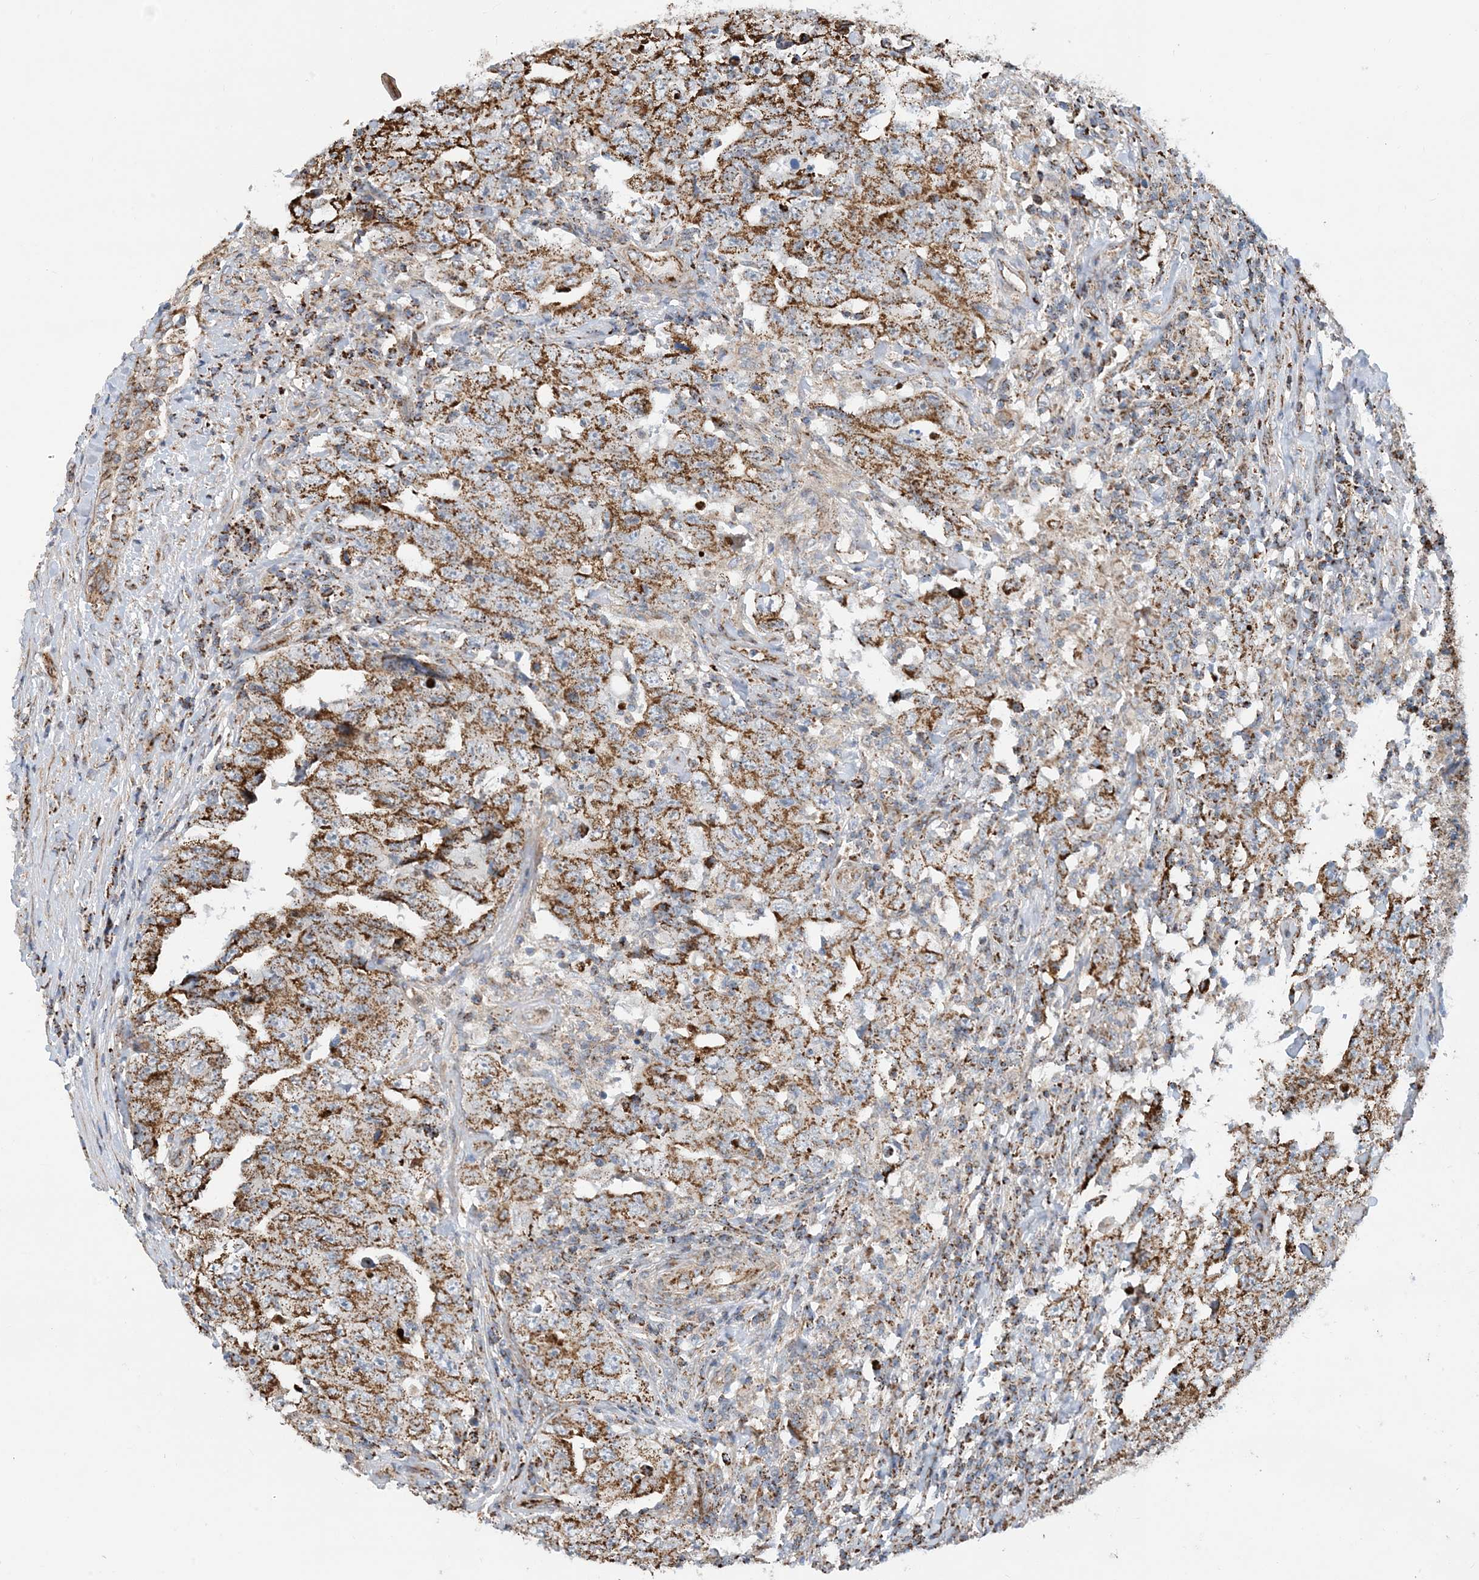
{"staining": {"intensity": "moderate", "quantity": ">75%", "location": "cytoplasmic/membranous"}, "tissue": "testis cancer", "cell_type": "Tumor cells", "image_type": "cancer", "snomed": [{"axis": "morphology", "description": "Carcinoma, Embryonal, NOS"}, {"axis": "topography", "description": "Testis"}], "caption": "A histopathology image of testis cancer stained for a protein demonstrates moderate cytoplasmic/membranous brown staining in tumor cells. (IHC, brightfield microscopy, high magnification).", "gene": "PCDHGA1", "patient": {"sex": "male", "age": 26}}